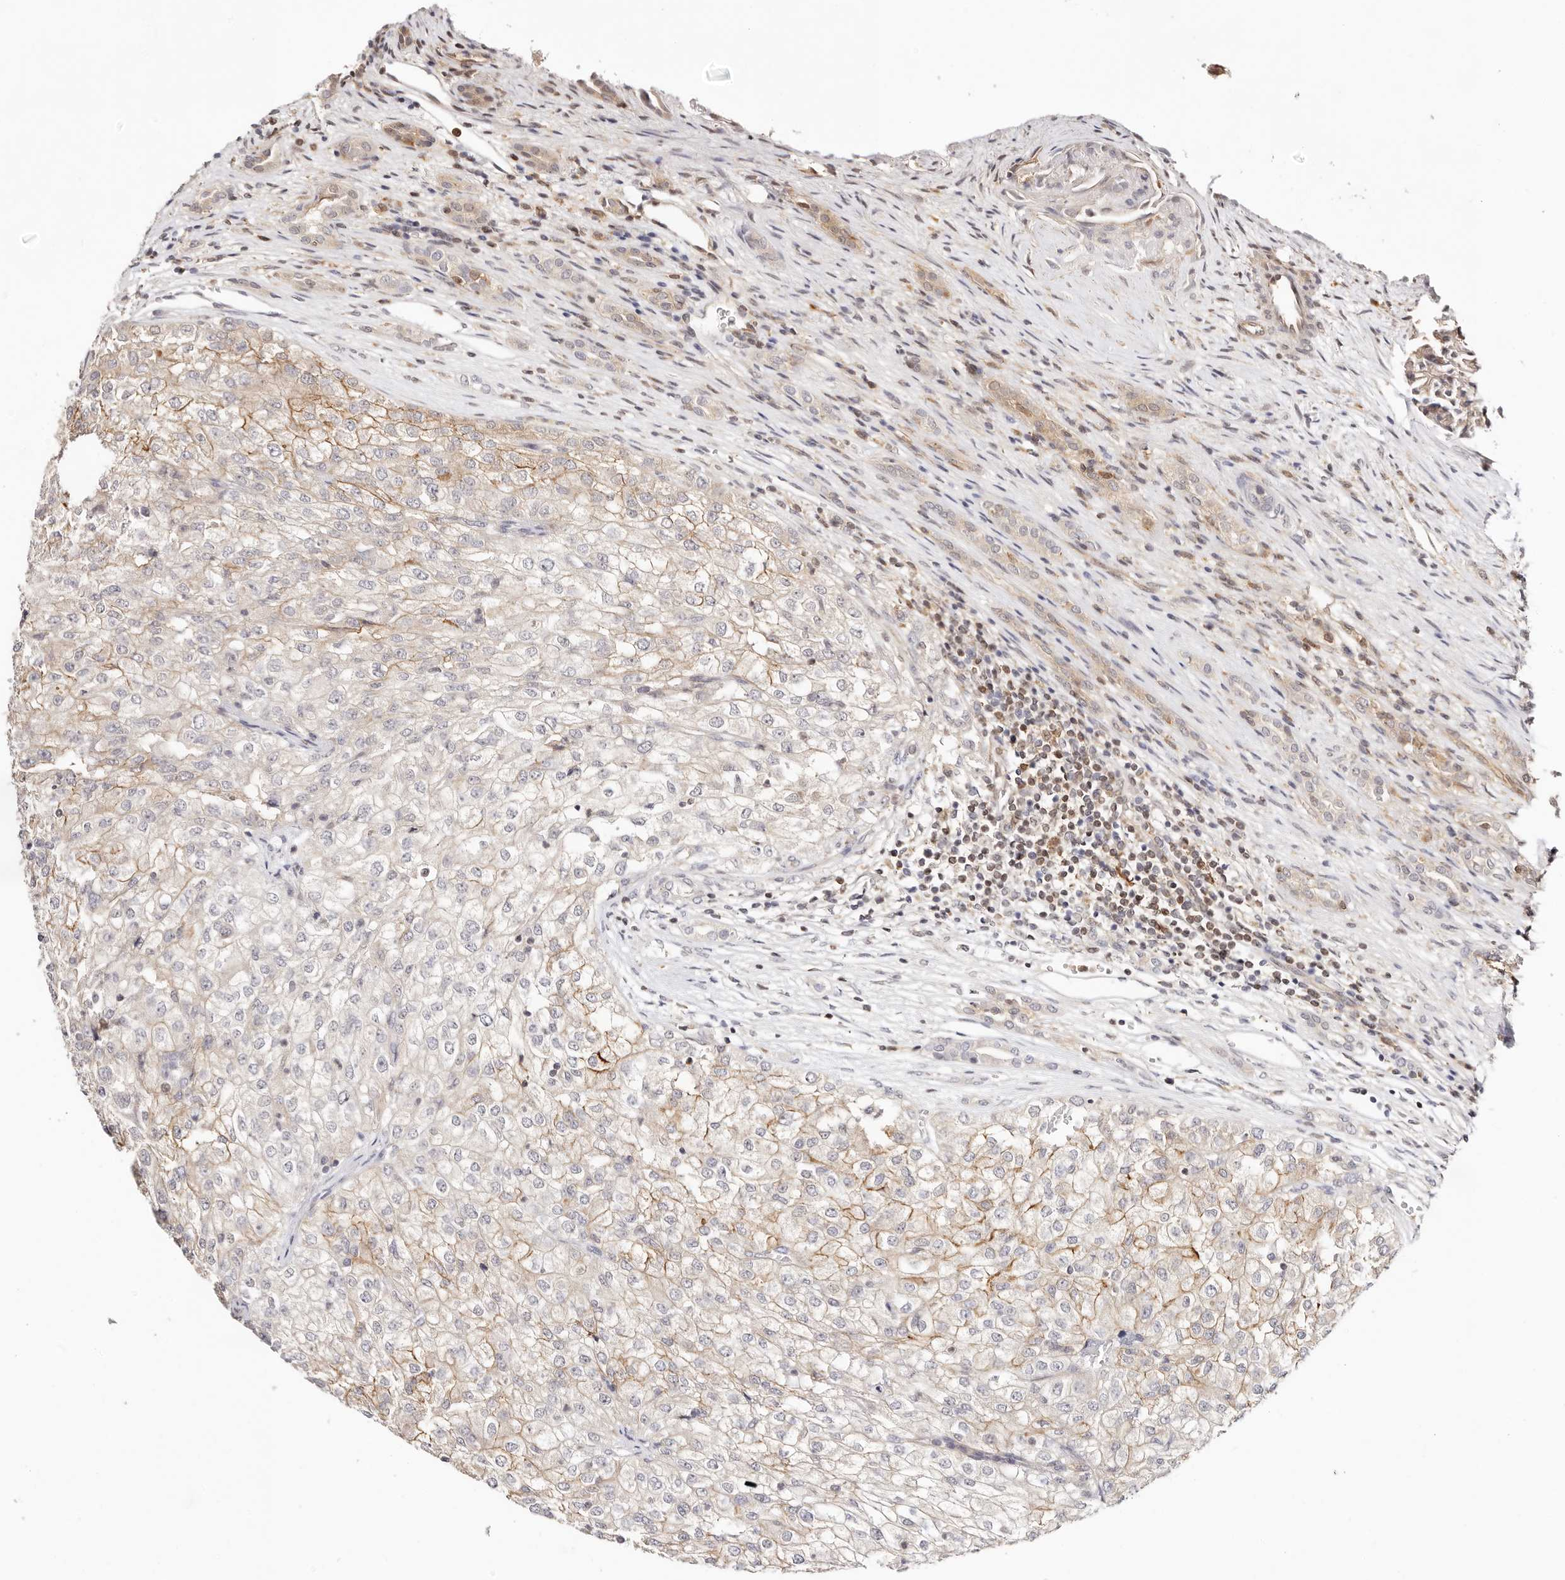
{"staining": {"intensity": "moderate", "quantity": "<25%", "location": "cytoplasmic/membranous"}, "tissue": "renal cancer", "cell_type": "Tumor cells", "image_type": "cancer", "snomed": [{"axis": "morphology", "description": "Adenocarcinoma, NOS"}, {"axis": "topography", "description": "Kidney"}], "caption": "Protein expression analysis of human renal adenocarcinoma reveals moderate cytoplasmic/membranous positivity in approximately <25% of tumor cells.", "gene": "STAT5A", "patient": {"sex": "female", "age": 54}}